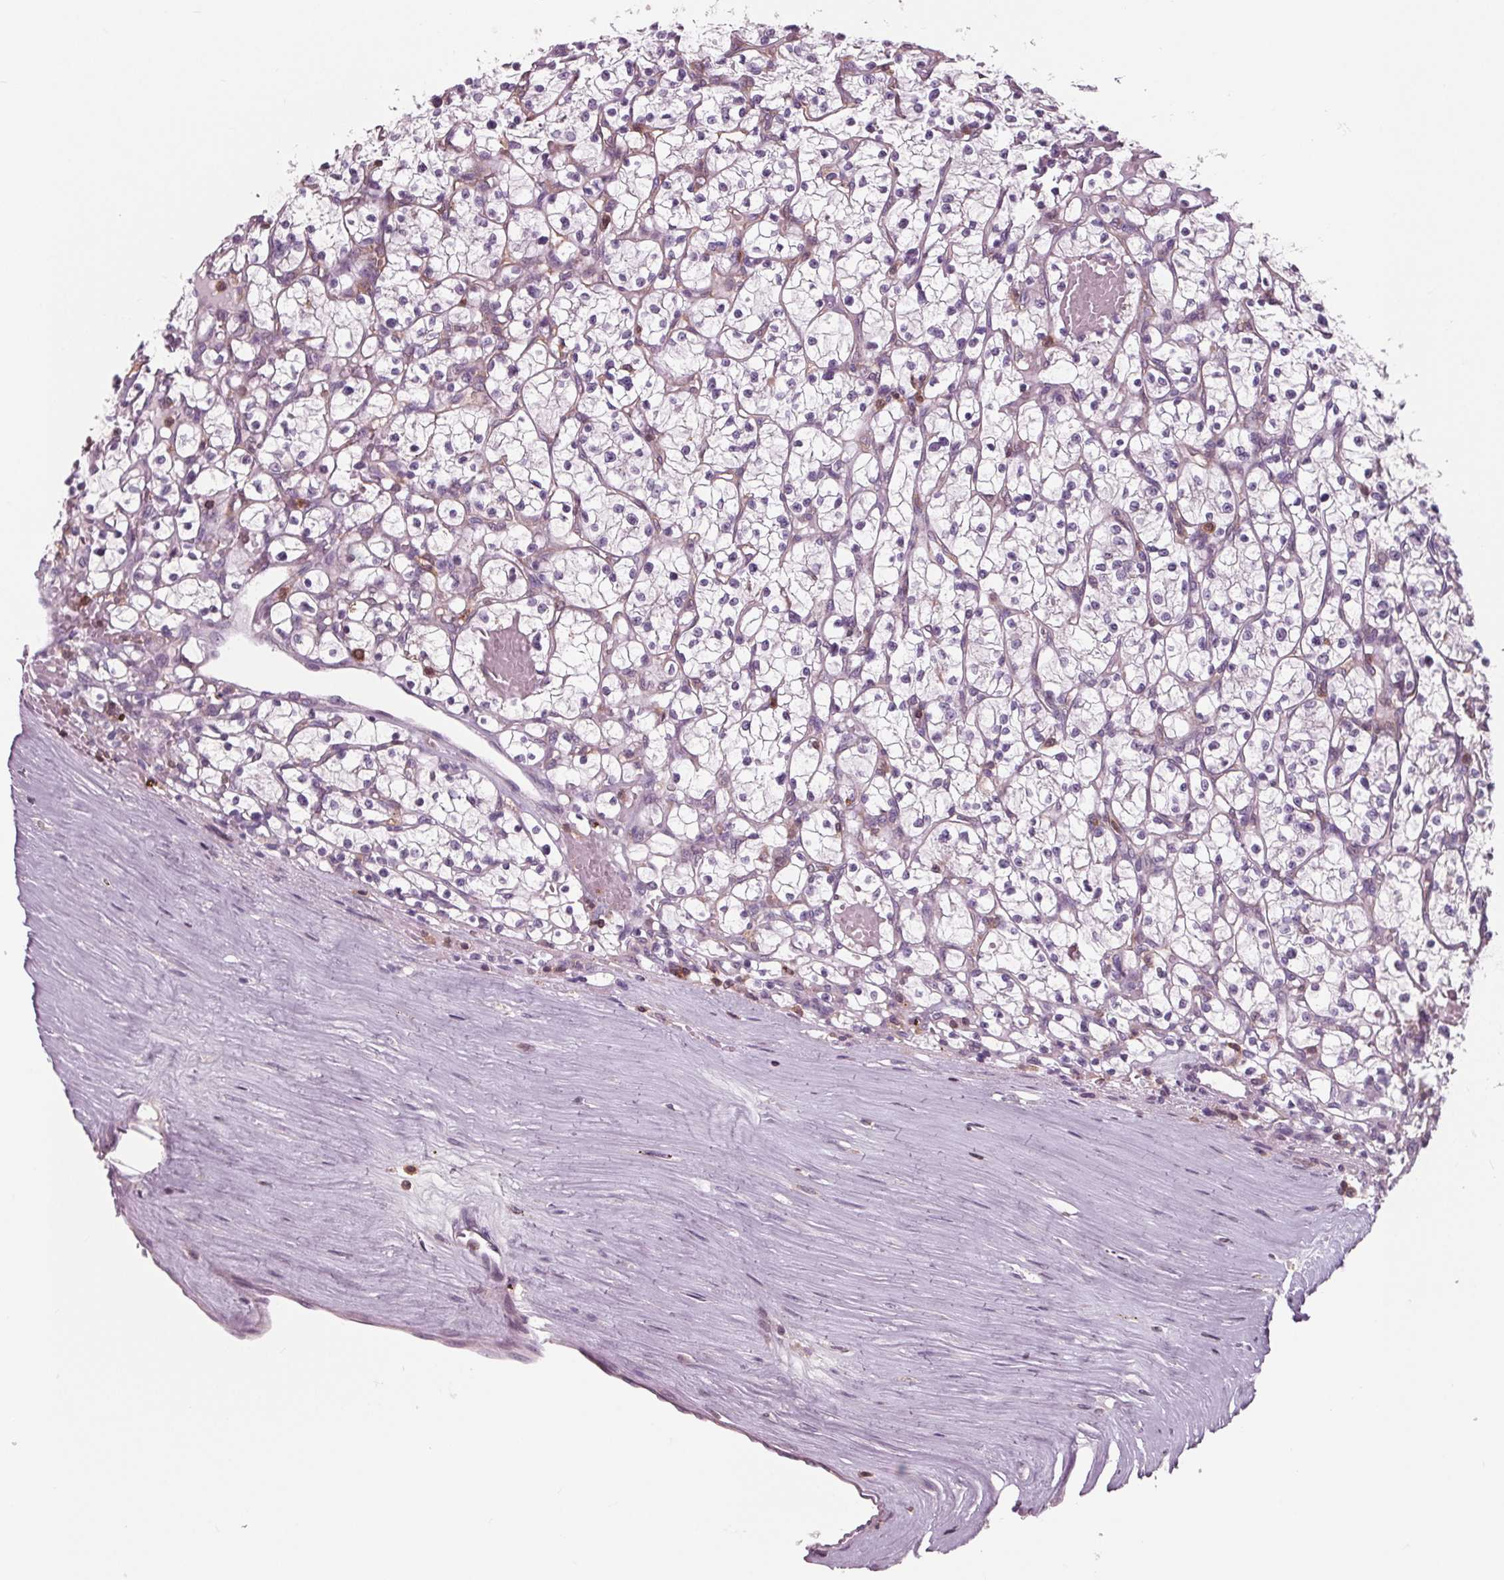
{"staining": {"intensity": "negative", "quantity": "none", "location": "none"}, "tissue": "renal cancer", "cell_type": "Tumor cells", "image_type": "cancer", "snomed": [{"axis": "morphology", "description": "Adenocarcinoma, NOS"}, {"axis": "topography", "description": "Kidney"}], "caption": "Immunohistochemical staining of renal cancer shows no significant positivity in tumor cells.", "gene": "ARHGAP25", "patient": {"sex": "female", "age": 64}}